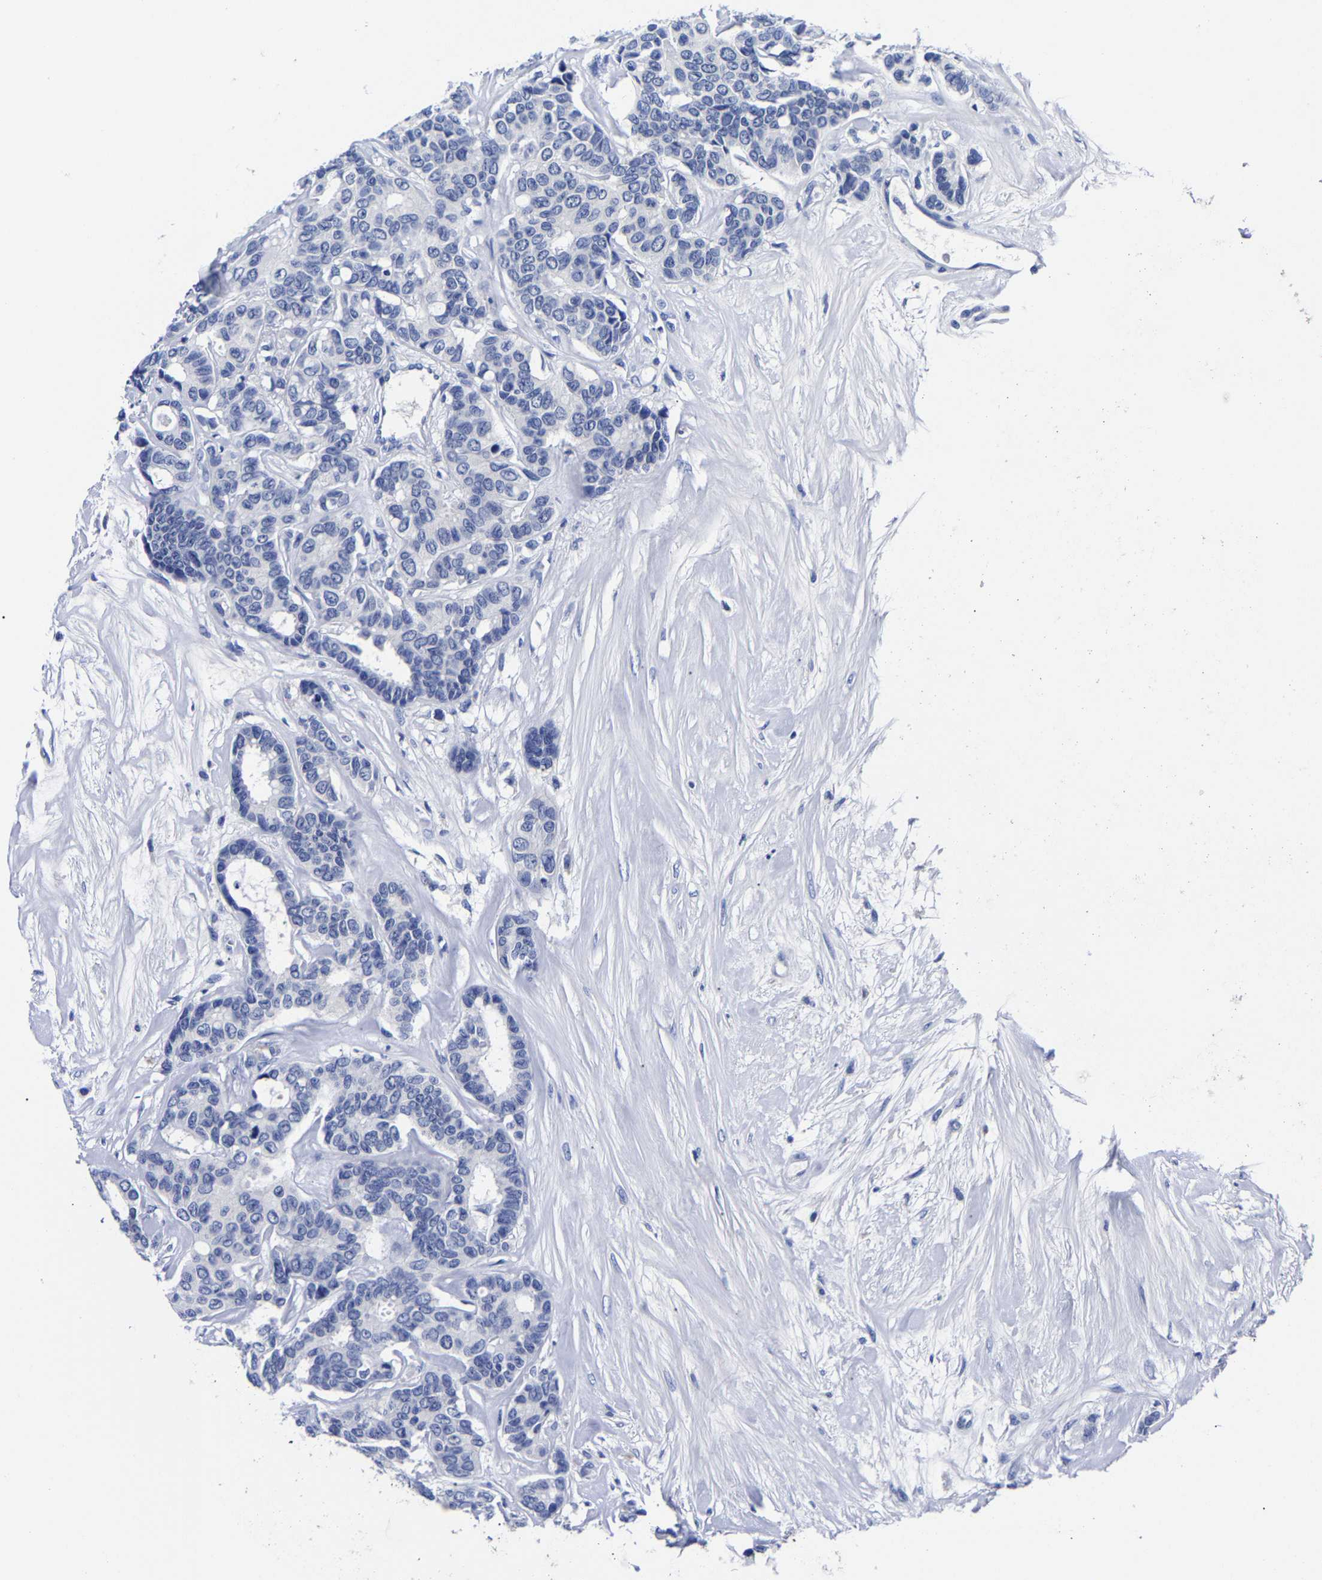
{"staining": {"intensity": "negative", "quantity": "none", "location": "none"}, "tissue": "breast cancer", "cell_type": "Tumor cells", "image_type": "cancer", "snomed": [{"axis": "morphology", "description": "Duct carcinoma"}, {"axis": "topography", "description": "Breast"}], "caption": "The immunohistochemistry (IHC) photomicrograph has no significant staining in tumor cells of intraductal carcinoma (breast) tissue.", "gene": "CPA2", "patient": {"sex": "female", "age": 87}}